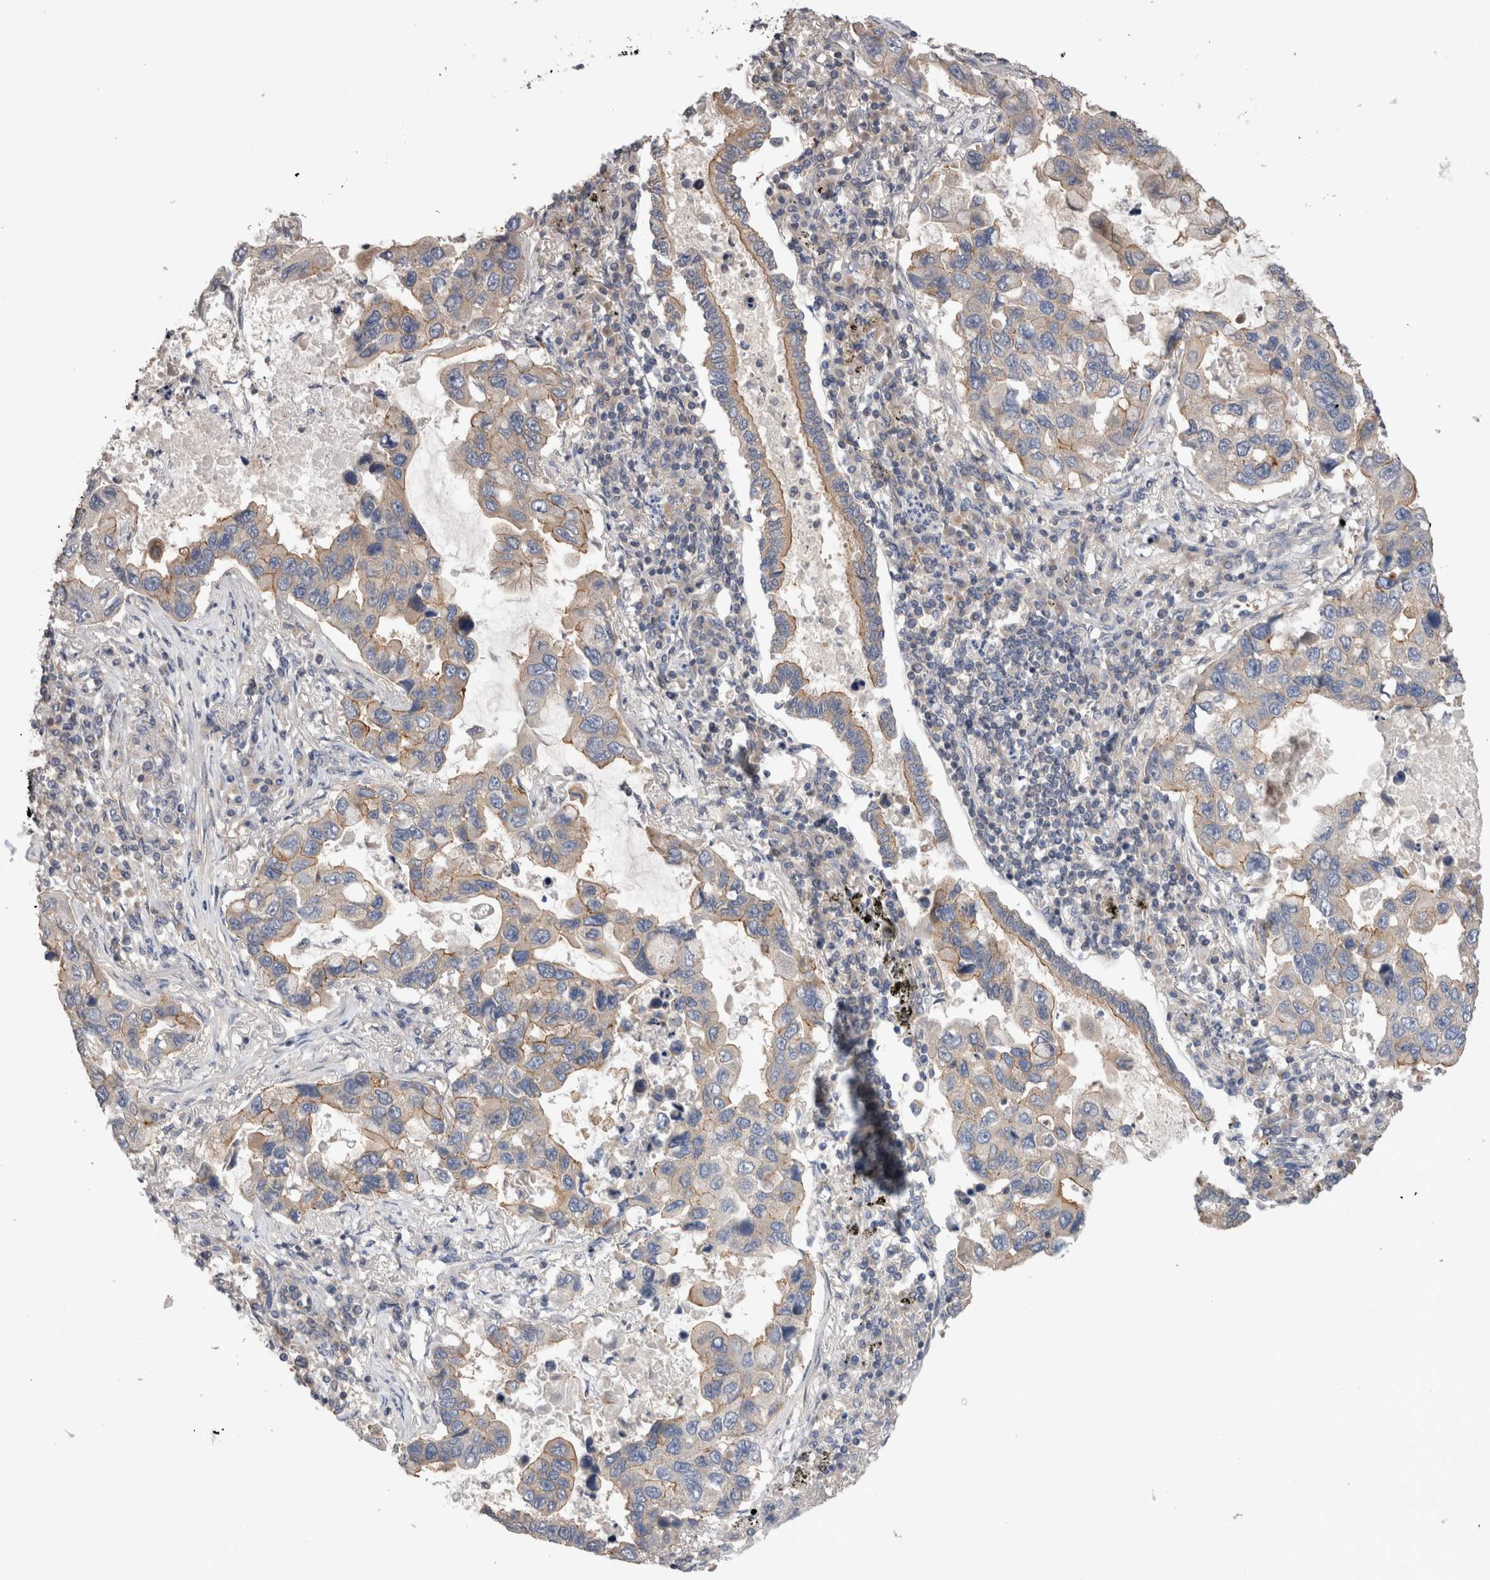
{"staining": {"intensity": "moderate", "quantity": "25%-75%", "location": "cytoplasmic/membranous"}, "tissue": "lung cancer", "cell_type": "Tumor cells", "image_type": "cancer", "snomed": [{"axis": "morphology", "description": "Adenocarcinoma, NOS"}, {"axis": "topography", "description": "Lung"}], "caption": "Approximately 25%-75% of tumor cells in human adenocarcinoma (lung) display moderate cytoplasmic/membranous protein positivity as visualized by brown immunohistochemical staining.", "gene": "OTOR", "patient": {"sex": "male", "age": 64}}